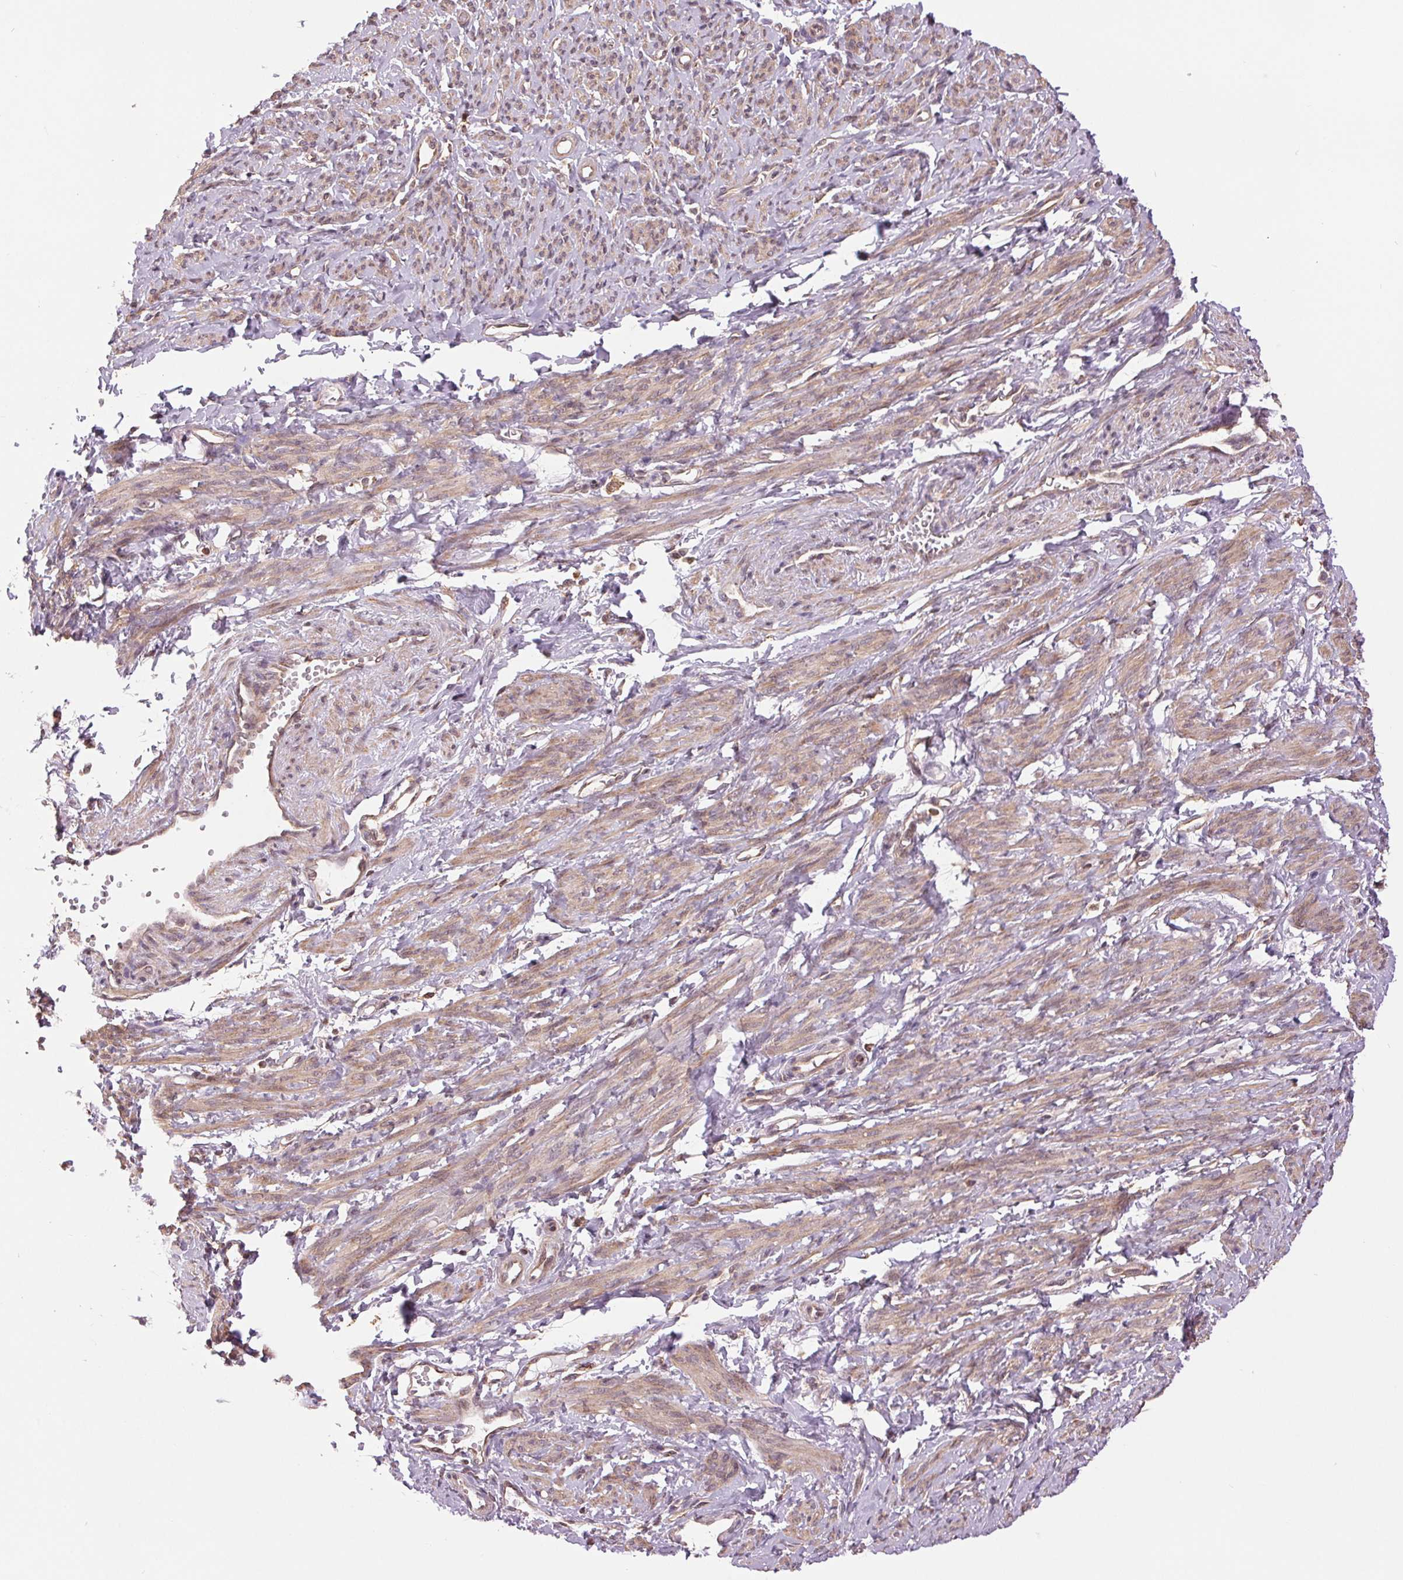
{"staining": {"intensity": "moderate", "quantity": "25%-75%", "location": "cytoplasmic/membranous,nuclear"}, "tissue": "smooth muscle", "cell_type": "Smooth muscle cells", "image_type": "normal", "snomed": [{"axis": "morphology", "description": "Normal tissue, NOS"}, {"axis": "topography", "description": "Smooth muscle"}], "caption": "Benign smooth muscle displays moderate cytoplasmic/membranous,nuclear positivity in approximately 25%-75% of smooth muscle cells, visualized by immunohistochemistry. Nuclei are stained in blue.", "gene": "BTF3L4", "patient": {"sex": "female", "age": 65}}